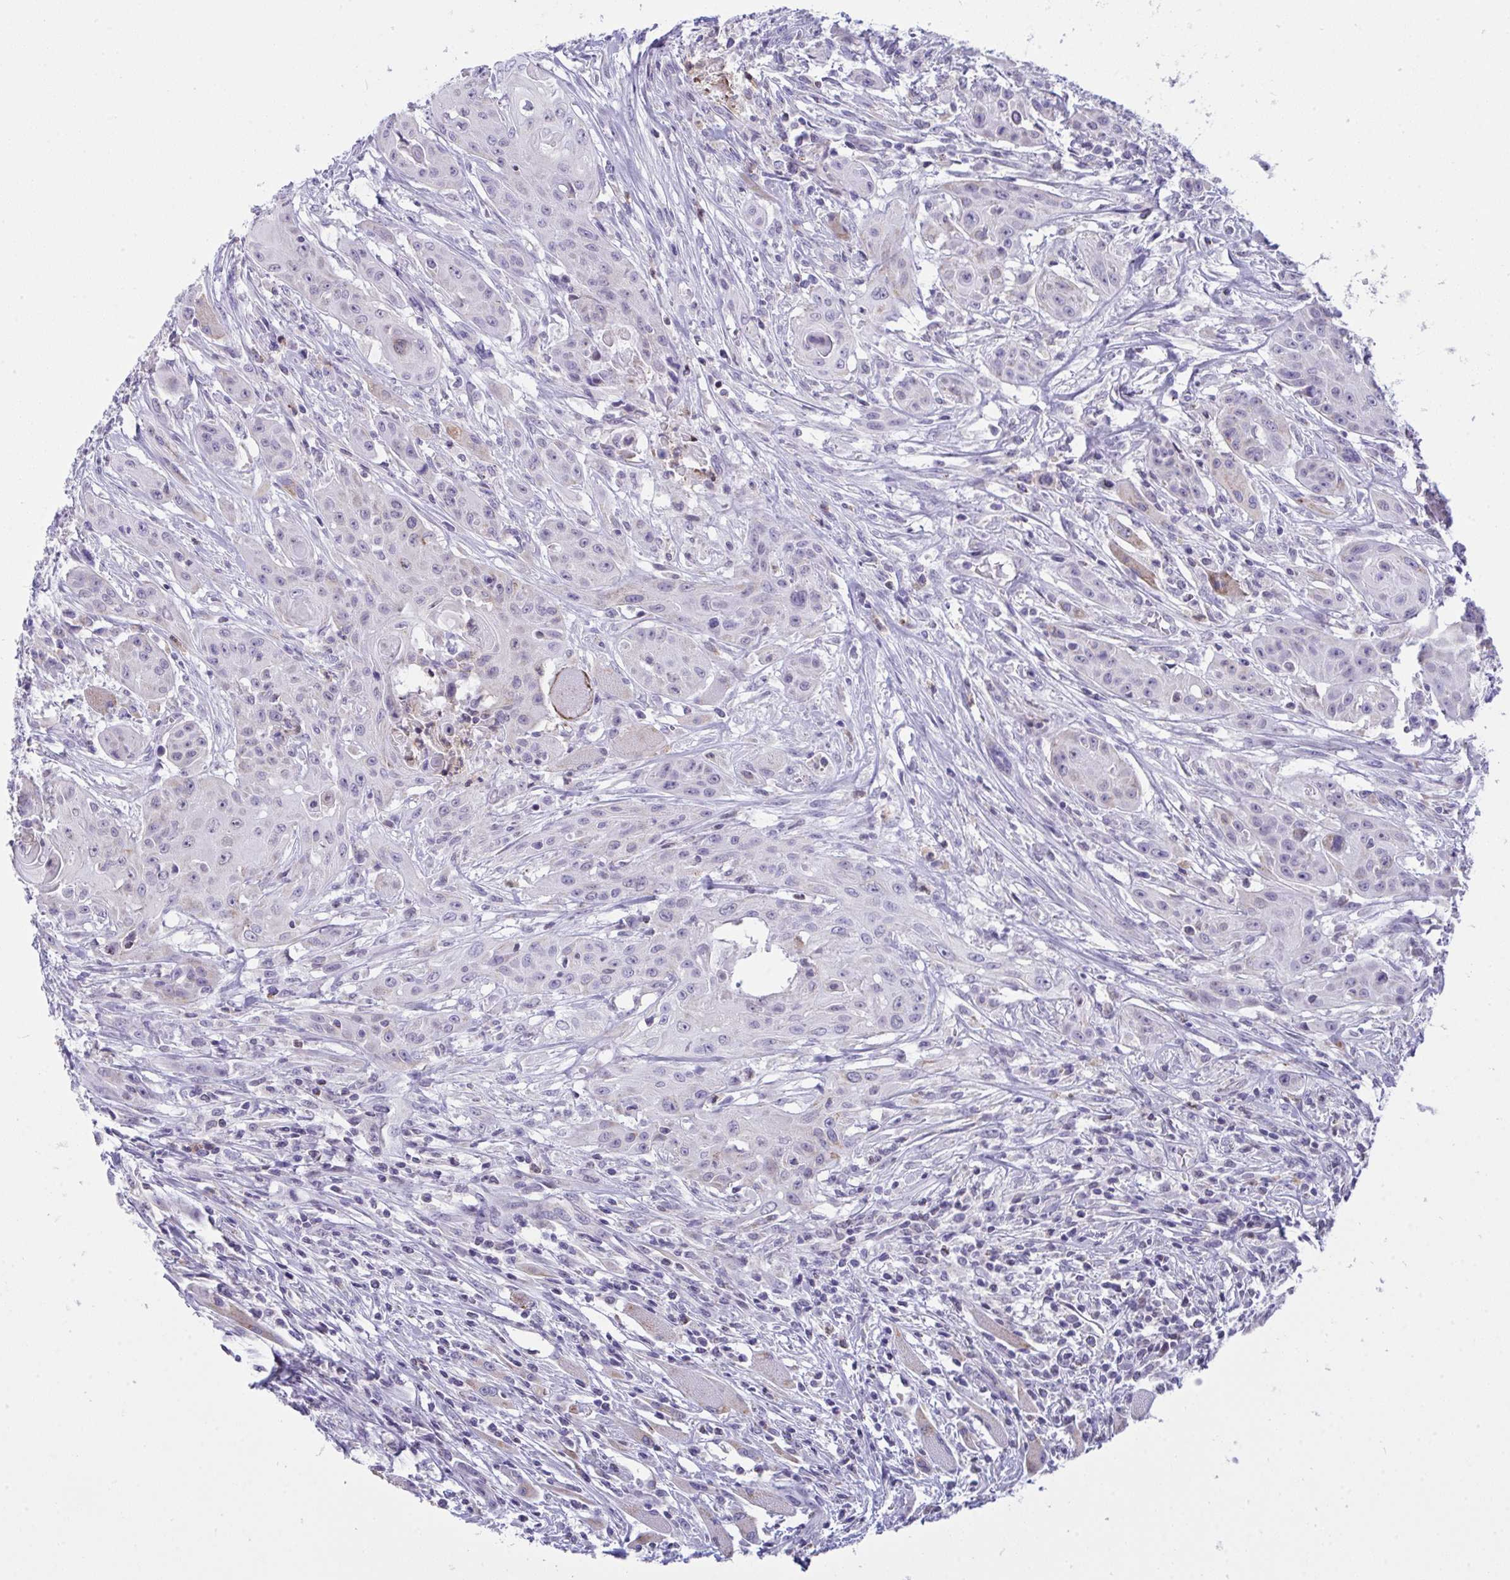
{"staining": {"intensity": "negative", "quantity": "none", "location": "none"}, "tissue": "head and neck cancer", "cell_type": "Tumor cells", "image_type": "cancer", "snomed": [{"axis": "morphology", "description": "Squamous cell carcinoma, NOS"}, {"axis": "topography", "description": "Oral tissue"}, {"axis": "topography", "description": "Head-Neck"}, {"axis": "topography", "description": "Neck, NOS"}], "caption": "Tumor cells are negative for protein expression in human squamous cell carcinoma (head and neck).", "gene": "PLA2G12B", "patient": {"sex": "female", "age": 55}}